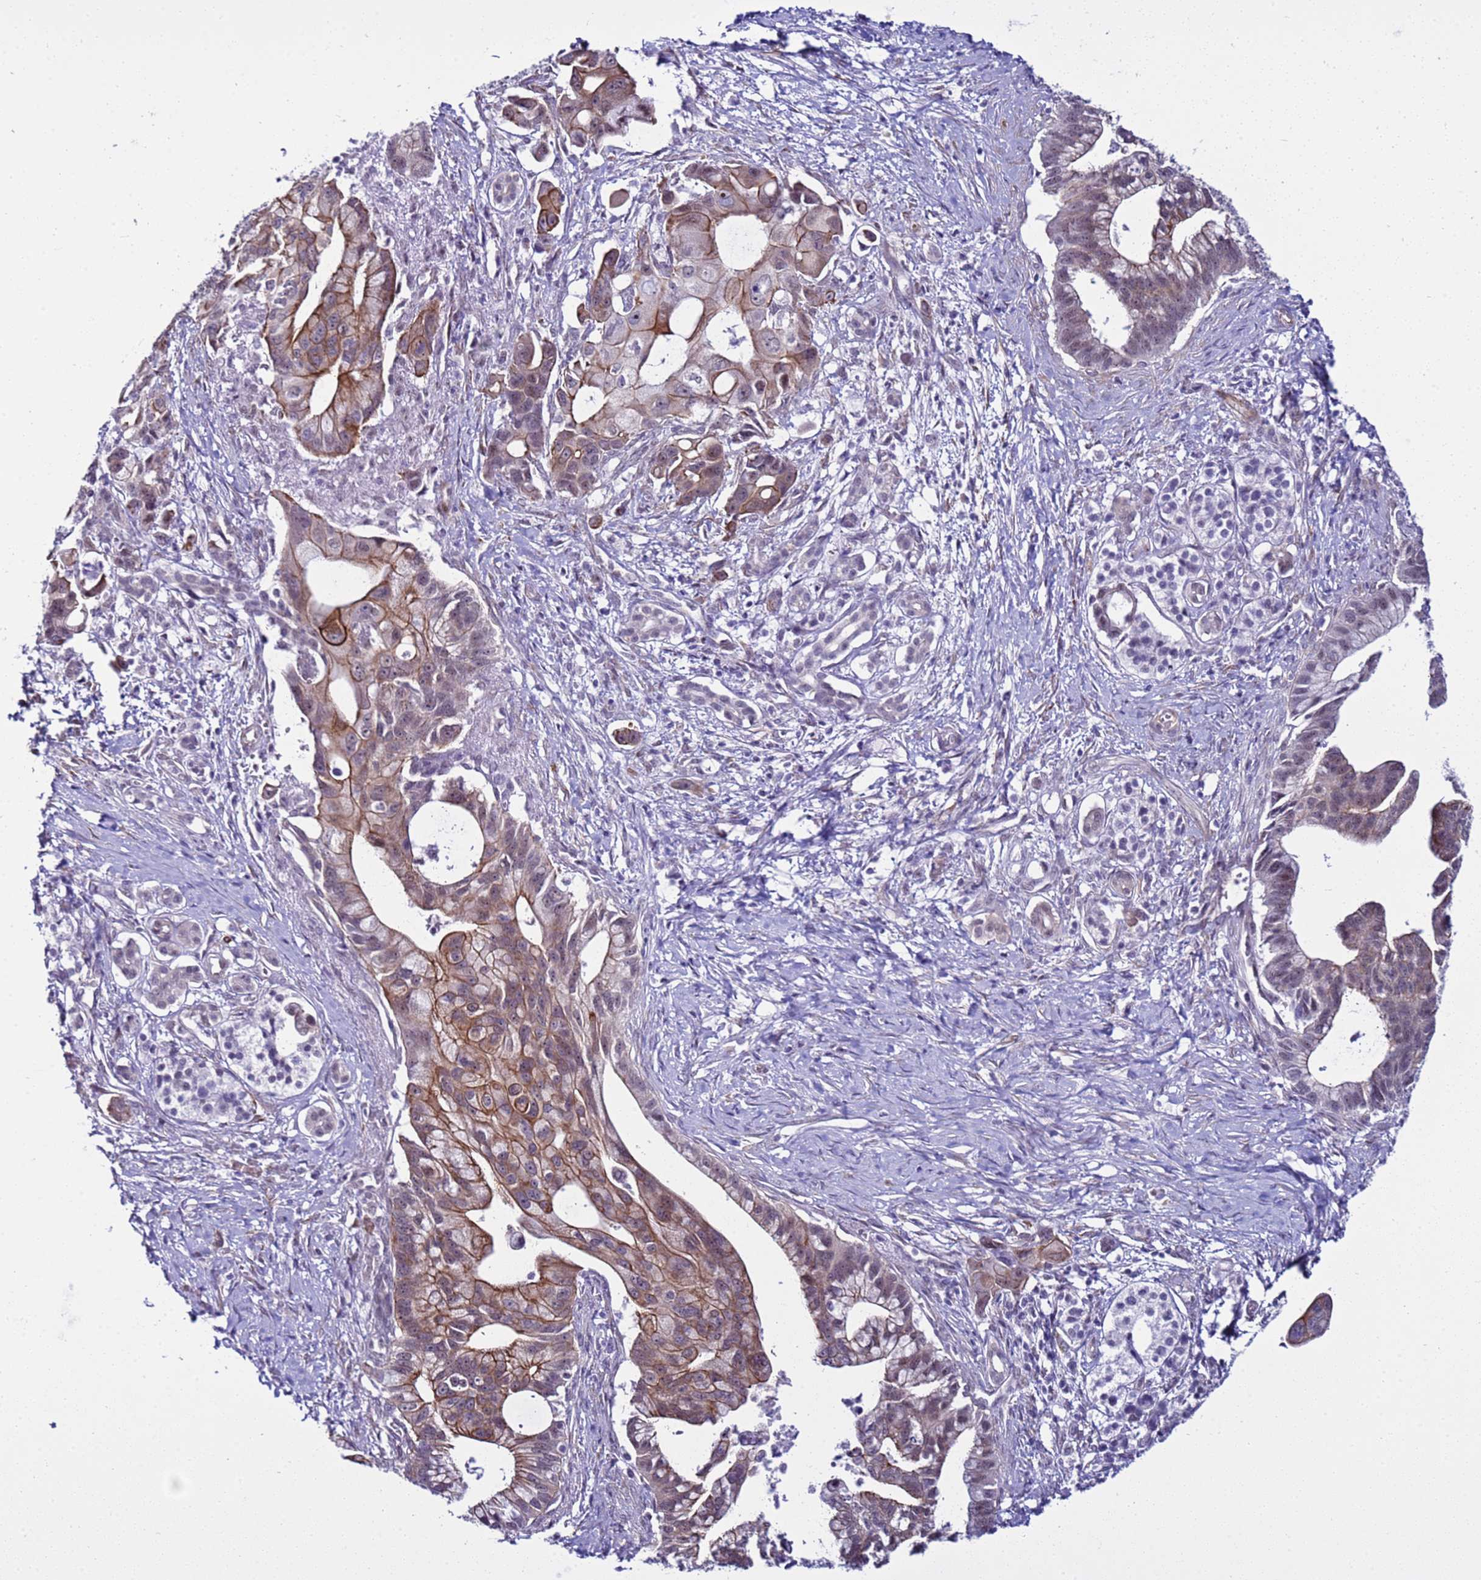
{"staining": {"intensity": "moderate", "quantity": "25%-75%", "location": "cytoplasmic/membranous,nuclear"}, "tissue": "pancreatic cancer", "cell_type": "Tumor cells", "image_type": "cancer", "snomed": [{"axis": "morphology", "description": "Adenocarcinoma, NOS"}, {"axis": "topography", "description": "Pancreas"}], "caption": "The image displays staining of pancreatic adenocarcinoma, revealing moderate cytoplasmic/membranous and nuclear protein positivity (brown color) within tumor cells. (DAB (3,3'-diaminobenzidine) = brown stain, brightfield microscopy at high magnification).", "gene": "LRRC10B", "patient": {"sex": "male", "age": 68}}